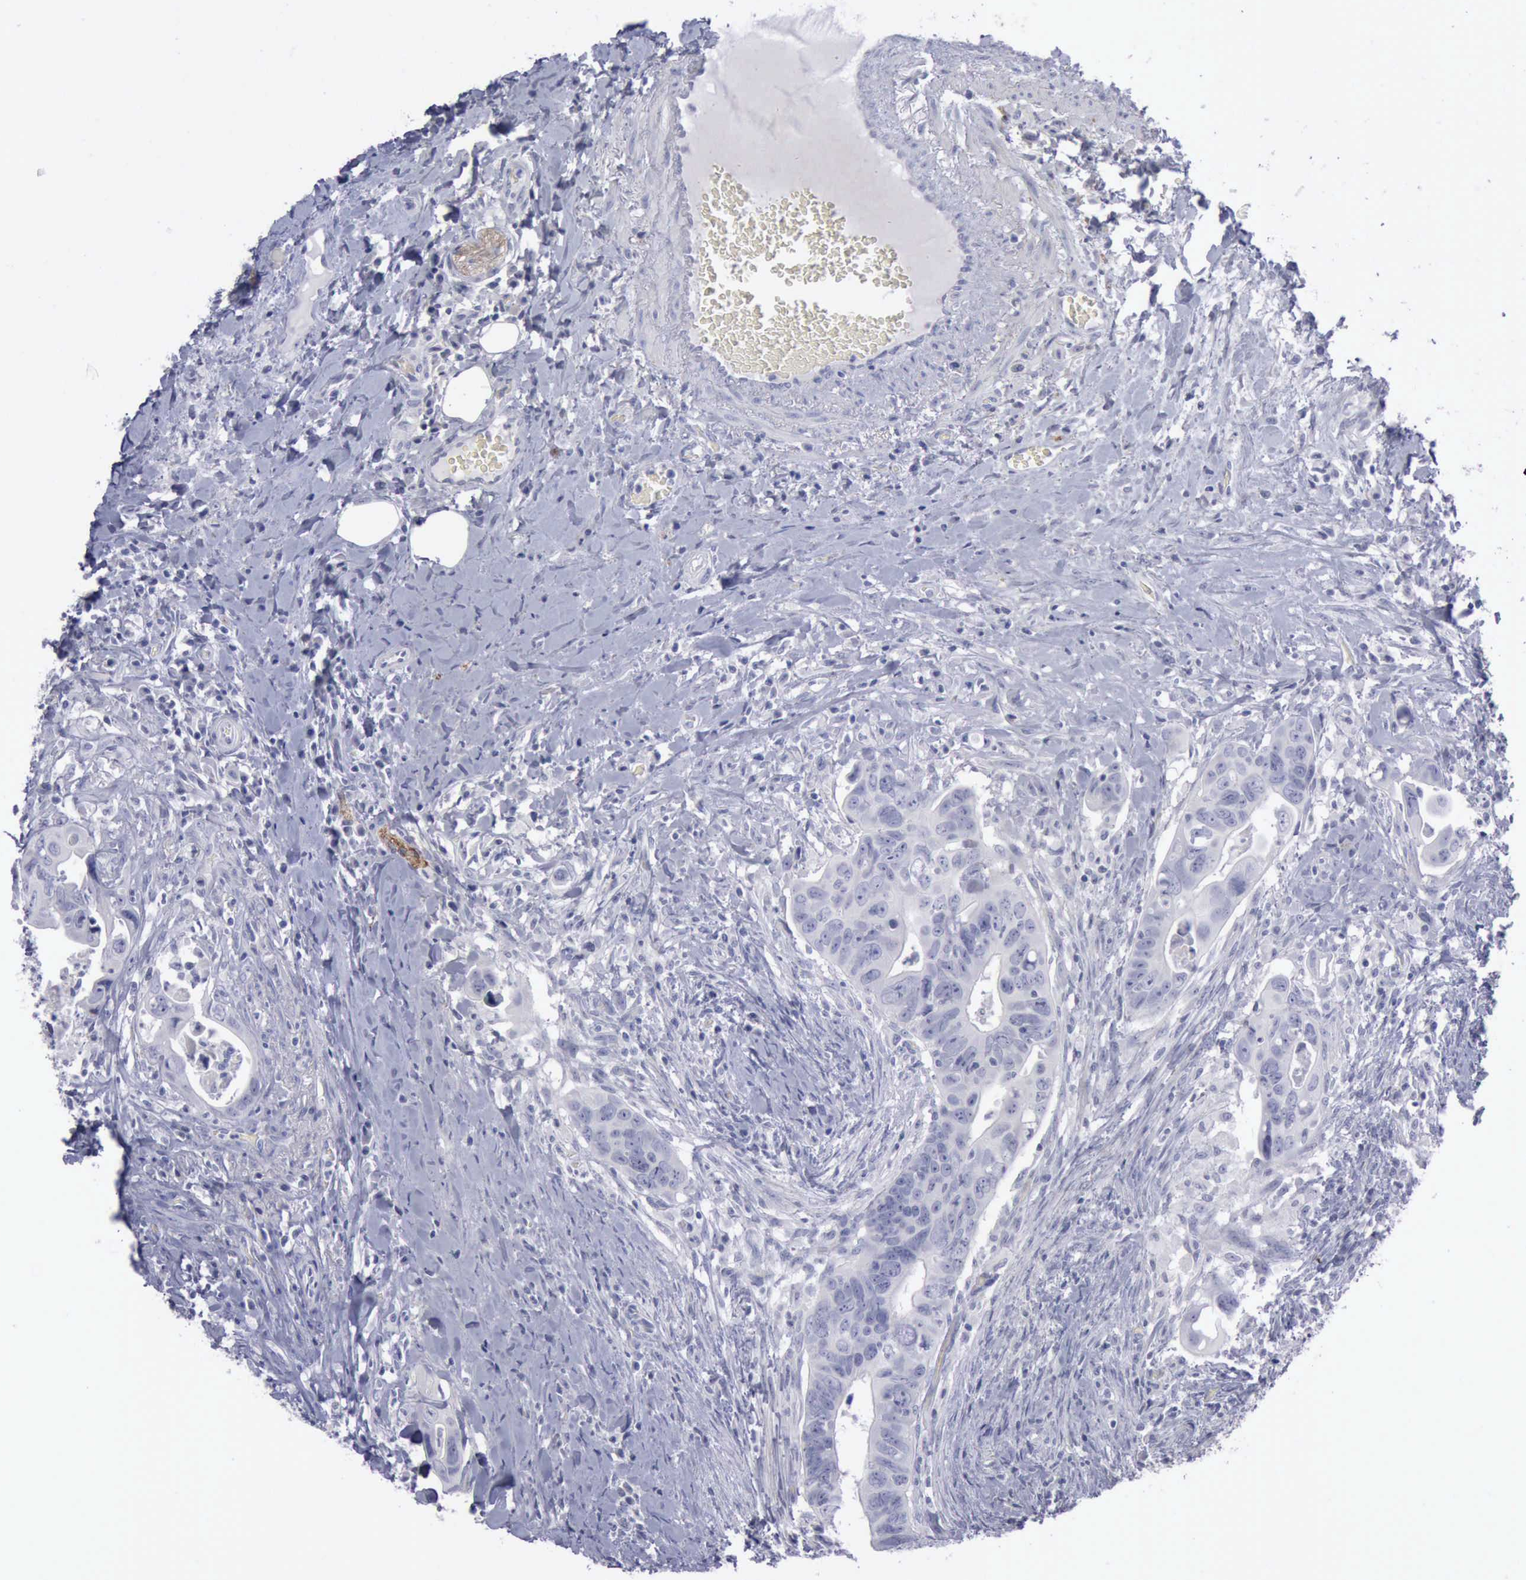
{"staining": {"intensity": "negative", "quantity": "none", "location": "none"}, "tissue": "colorectal cancer", "cell_type": "Tumor cells", "image_type": "cancer", "snomed": [{"axis": "morphology", "description": "Adenocarcinoma, NOS"}, {"axis": "topography", "description": "Rectum"}], "caption": "An IHC histopathology image of adenocarcinoma (colorectal) is shown. There is no staining in tumor cells of adenocarcinoma (colorectal). (DAB IHC, high magnification).", "gene": "CDH2", "patient": {"sex": "male", "age": 53}}